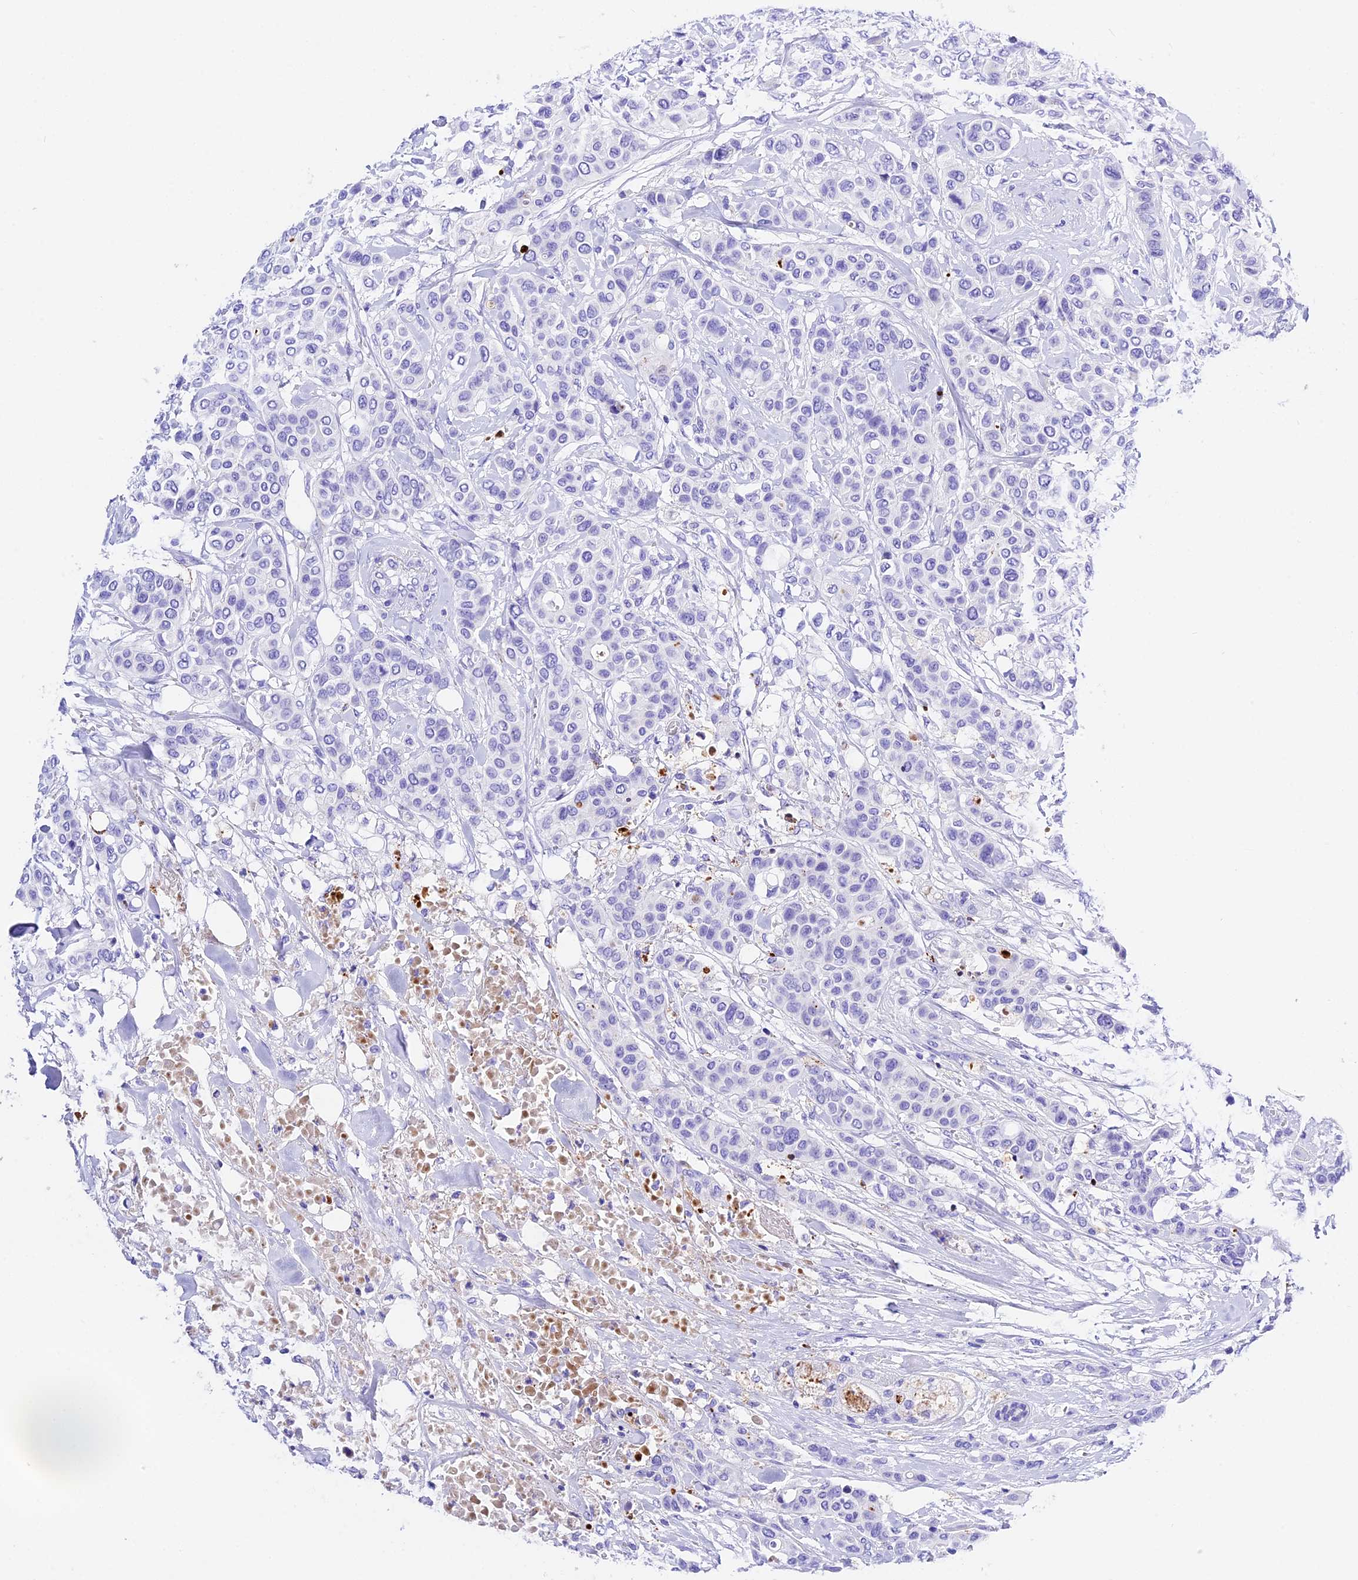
{"staining": {"intensity": "negative", "quantity": "none", "location": "none"}, "tissue": "breast cancer", "cell_type": "Tumor cells", "image_type": "cancer", "snomed": [{"axis": "morphology", "description": "Lobular carcinoma"}, {"axis": "topography", "description": "Breast"}], "caption": "The immunohistochemistry (IHC) histopathology image has no significant expression in tumor cells of breast cancer (lobular carcinoma) tissue. Nuclei are stained in blue.", "gene": "PSG11", "patient": {"sex": "female", "age": 51}}